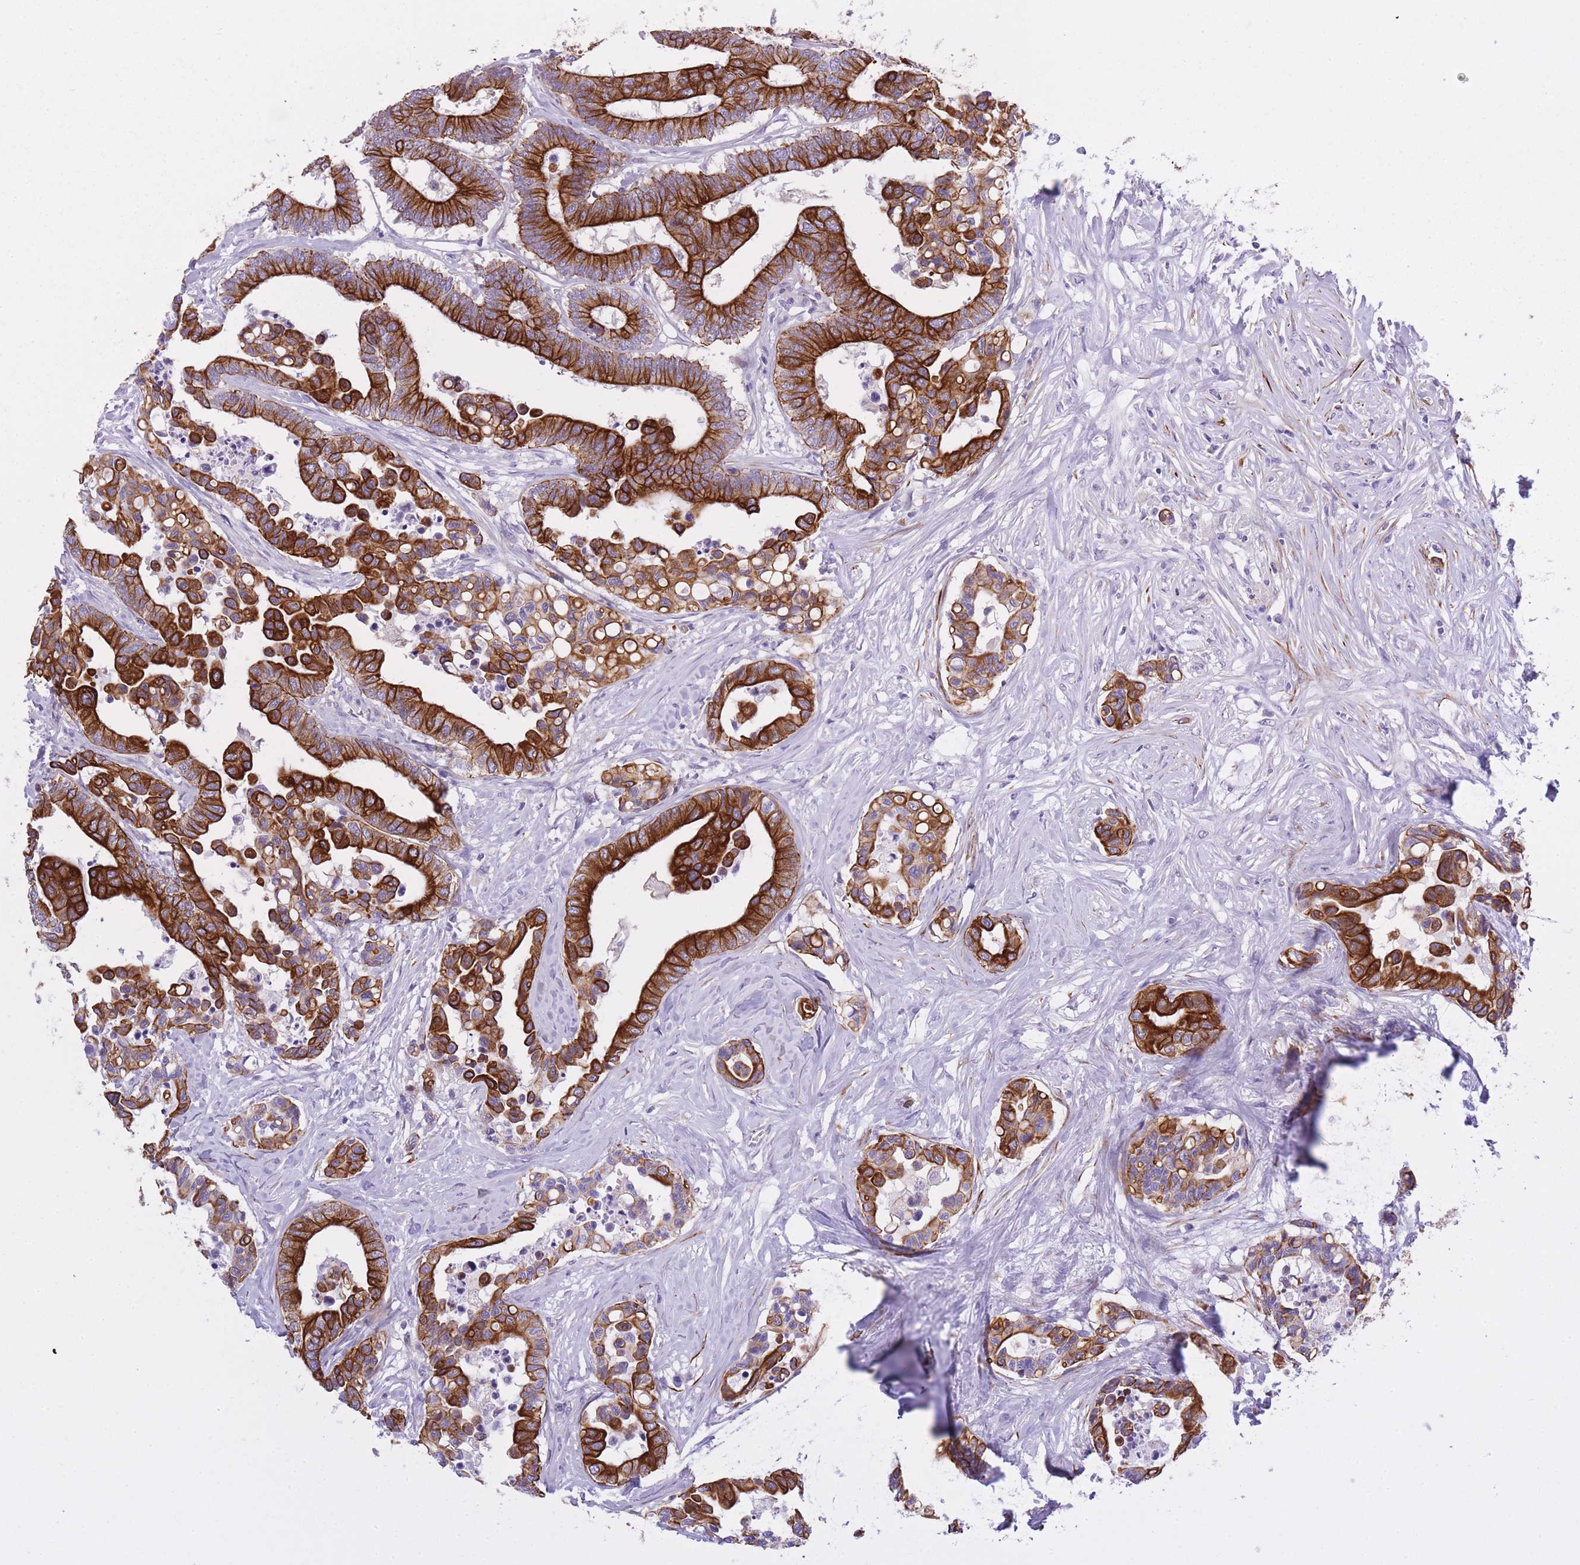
{"staining": {"intensity": "strong", "quantity": ">75%", "location": "cytoplasmic/membranous"}, "tissue": "colorectal cancer", "cell_type": "Tumor cells", "image_type": "cancer", "snomed": [{"axis": "morphology", "description": "Normal tissue, NOS"}, {"axis": "morphology", "description": "Adenocarcinoma, NOS"}, {"axis": "topography", "description": "Colon"}], "caption": "Strong cytoplasmic/membranous protein staining is appreciated in approximately >75% of tumor cells in colorectal cancer. (DAB IHC, brown staining for protein, blue staining for nuclei).", "gene": "RADX", "patient": {"sex": "male", "age": 82}}